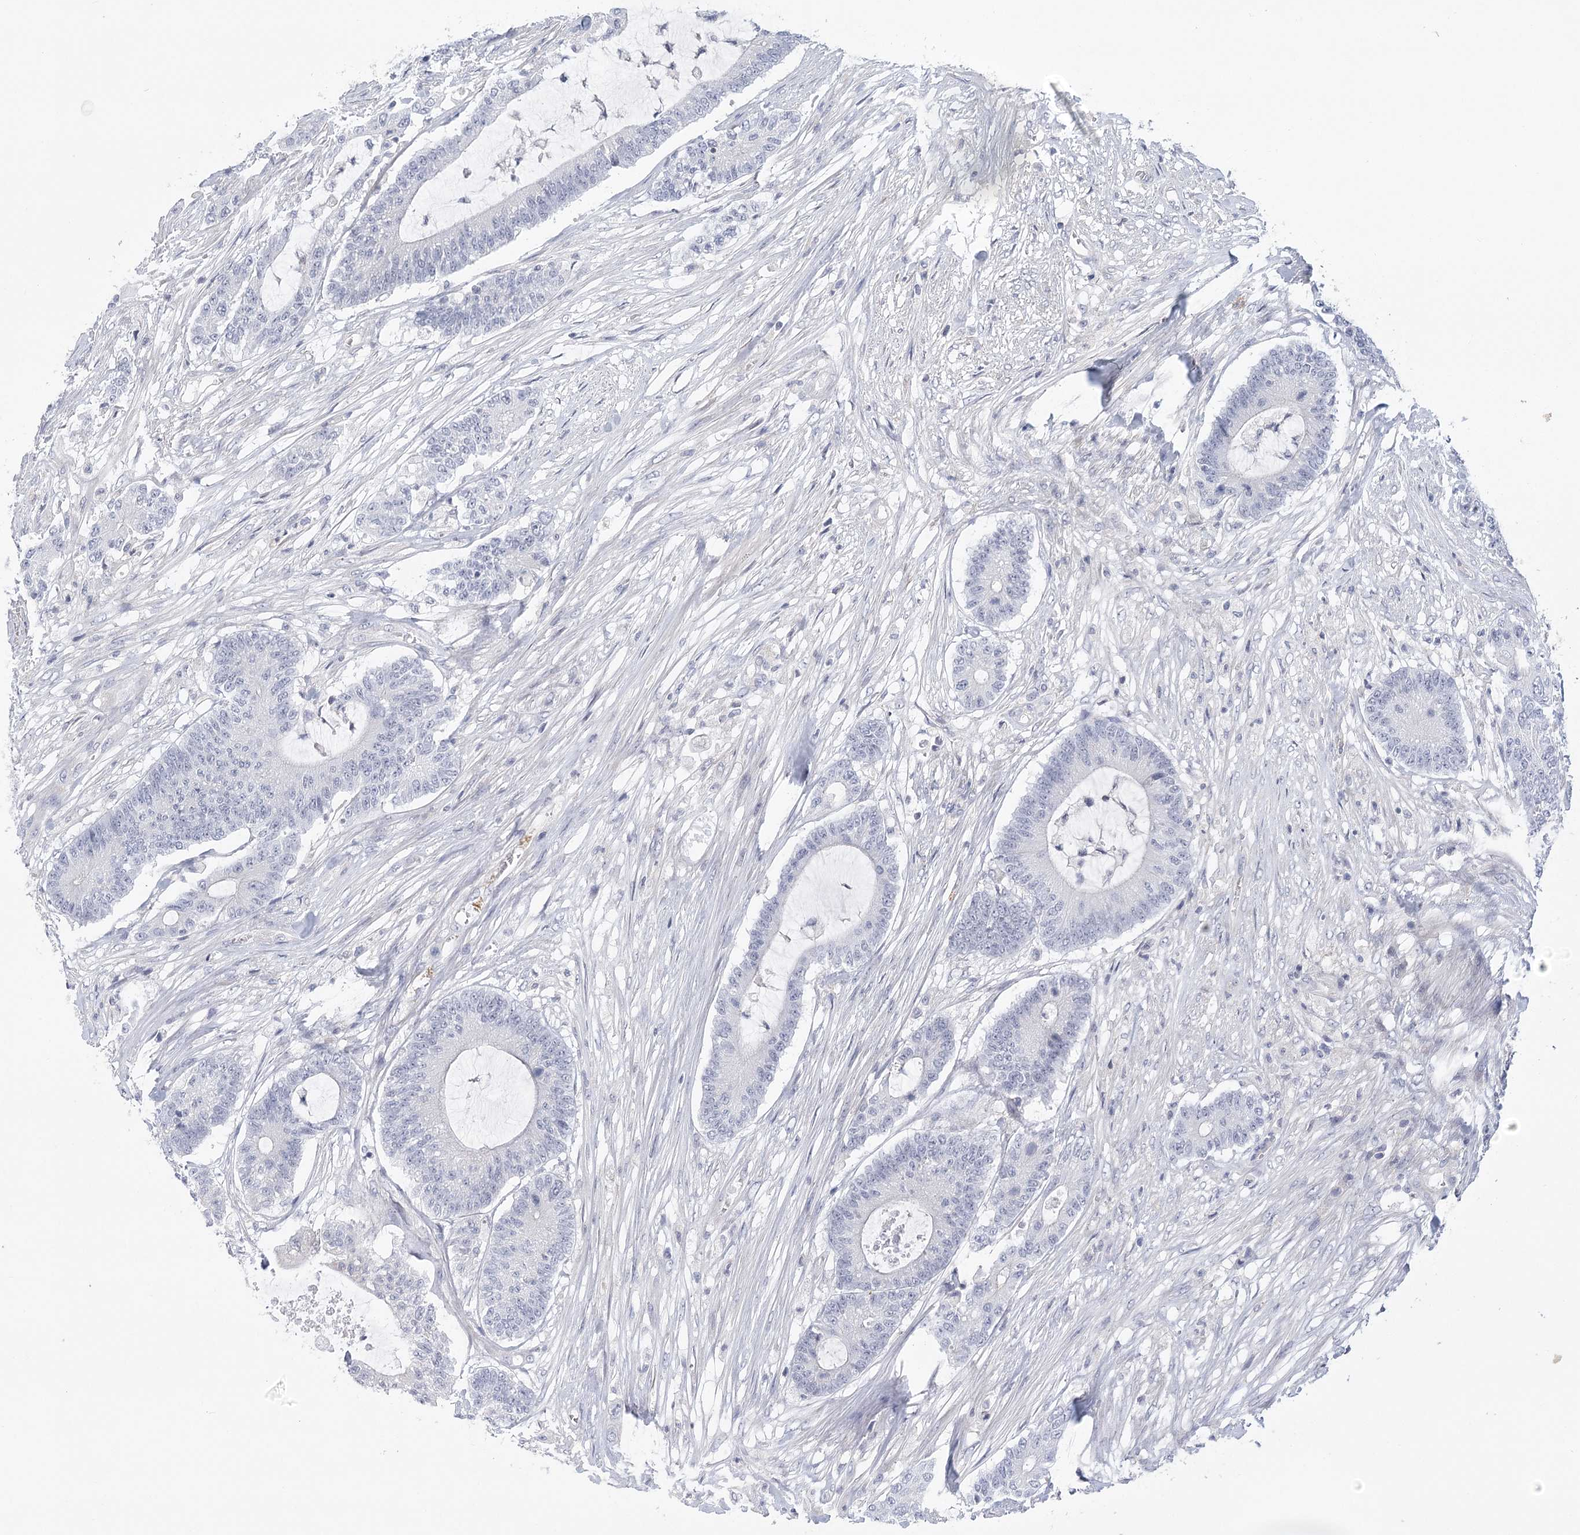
{"staining": {"intensity": "negative", "quantity": "none", "location": "none"}, "tissue": "colorectal cancer", "cell_type": "Tumor cells", "image_type": "cancer", "snomed": [{"axis": "morphology", "description": "Adenocarcinoma, NOS"}, {"axis": "topography", "description": "Colon"}], "caption": "A histopathology image of adenocarcinoma (colorectal) stained for a protein reveals no brown staining in tumor cells.", "gene": "FAM76B", "patient": {"sex": "female", "age": 84}}